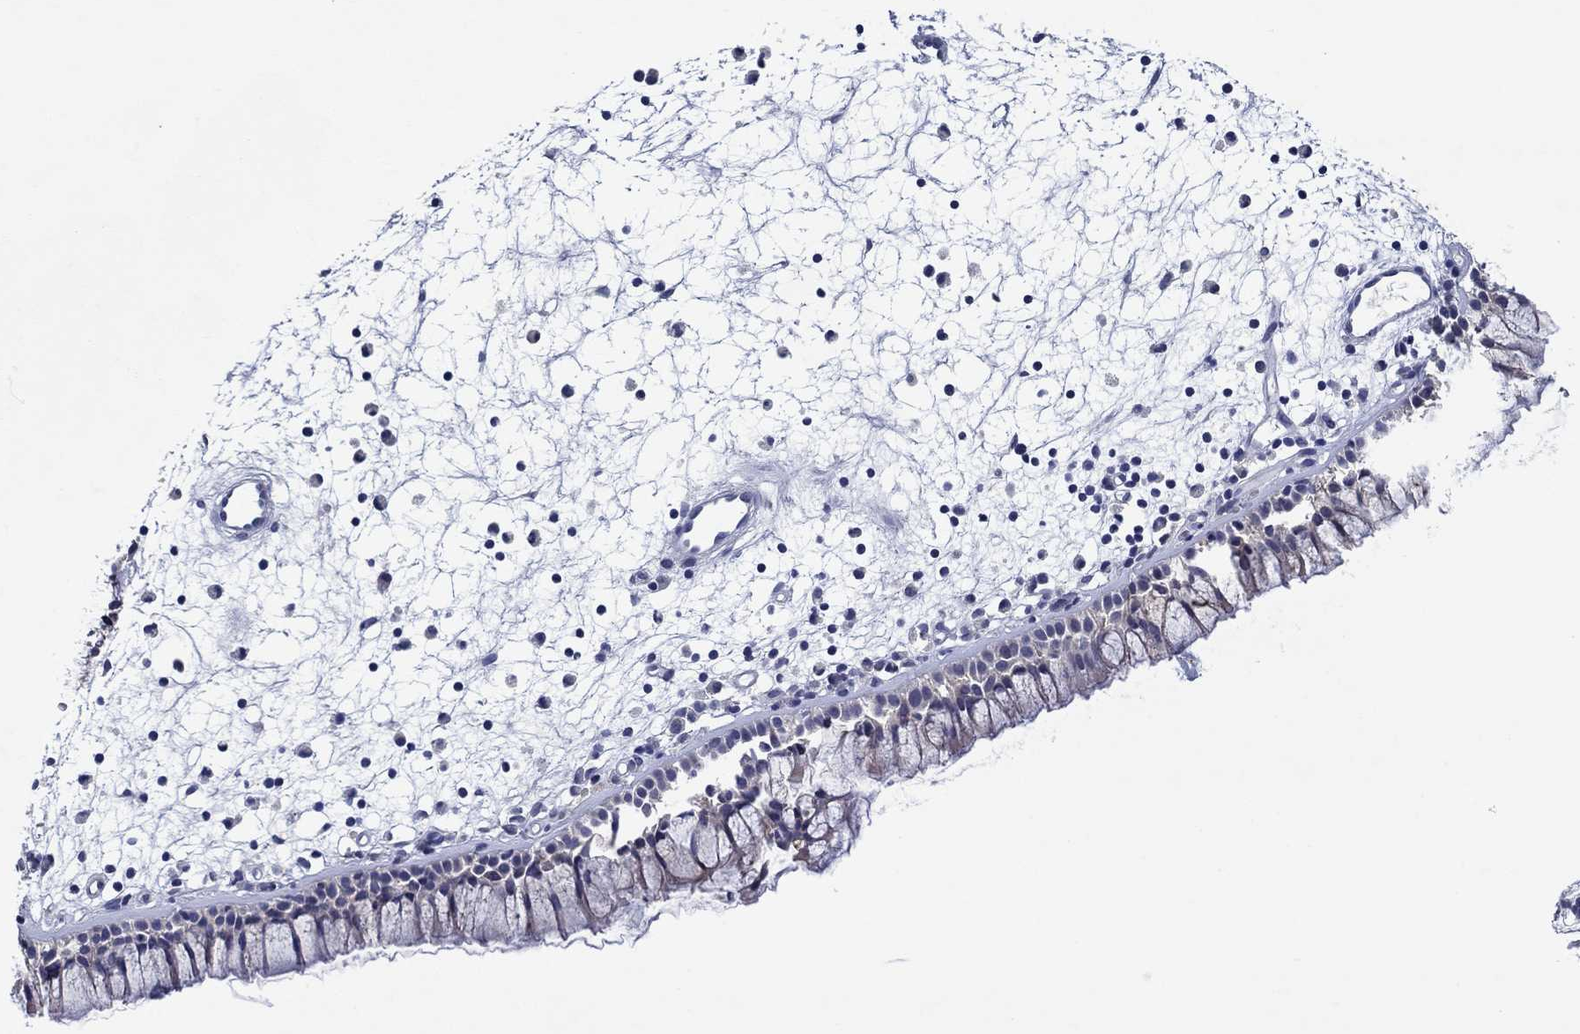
{"staining": {"intensity": "negative", "quantity": "none", "location": "none"}, "tissue": "nasopharynx", "cell_type": "Respiratory epithelial cells", "image_type": "normal", "snomed": [{"axis": "morphology", "description": "Normal tissue, NOS"}, {"axis": "morphology", "description": "Polyp, NOS"}, {"axis": "topography", "description": "Nasopharynx"}], "caption": "An IHC image of normal nasopharynx is shown. There is no staining in respiratory epithelial cells of nasopharynx.", "gene": "HDC", "patient": {"sex": "female", "age": 56}}